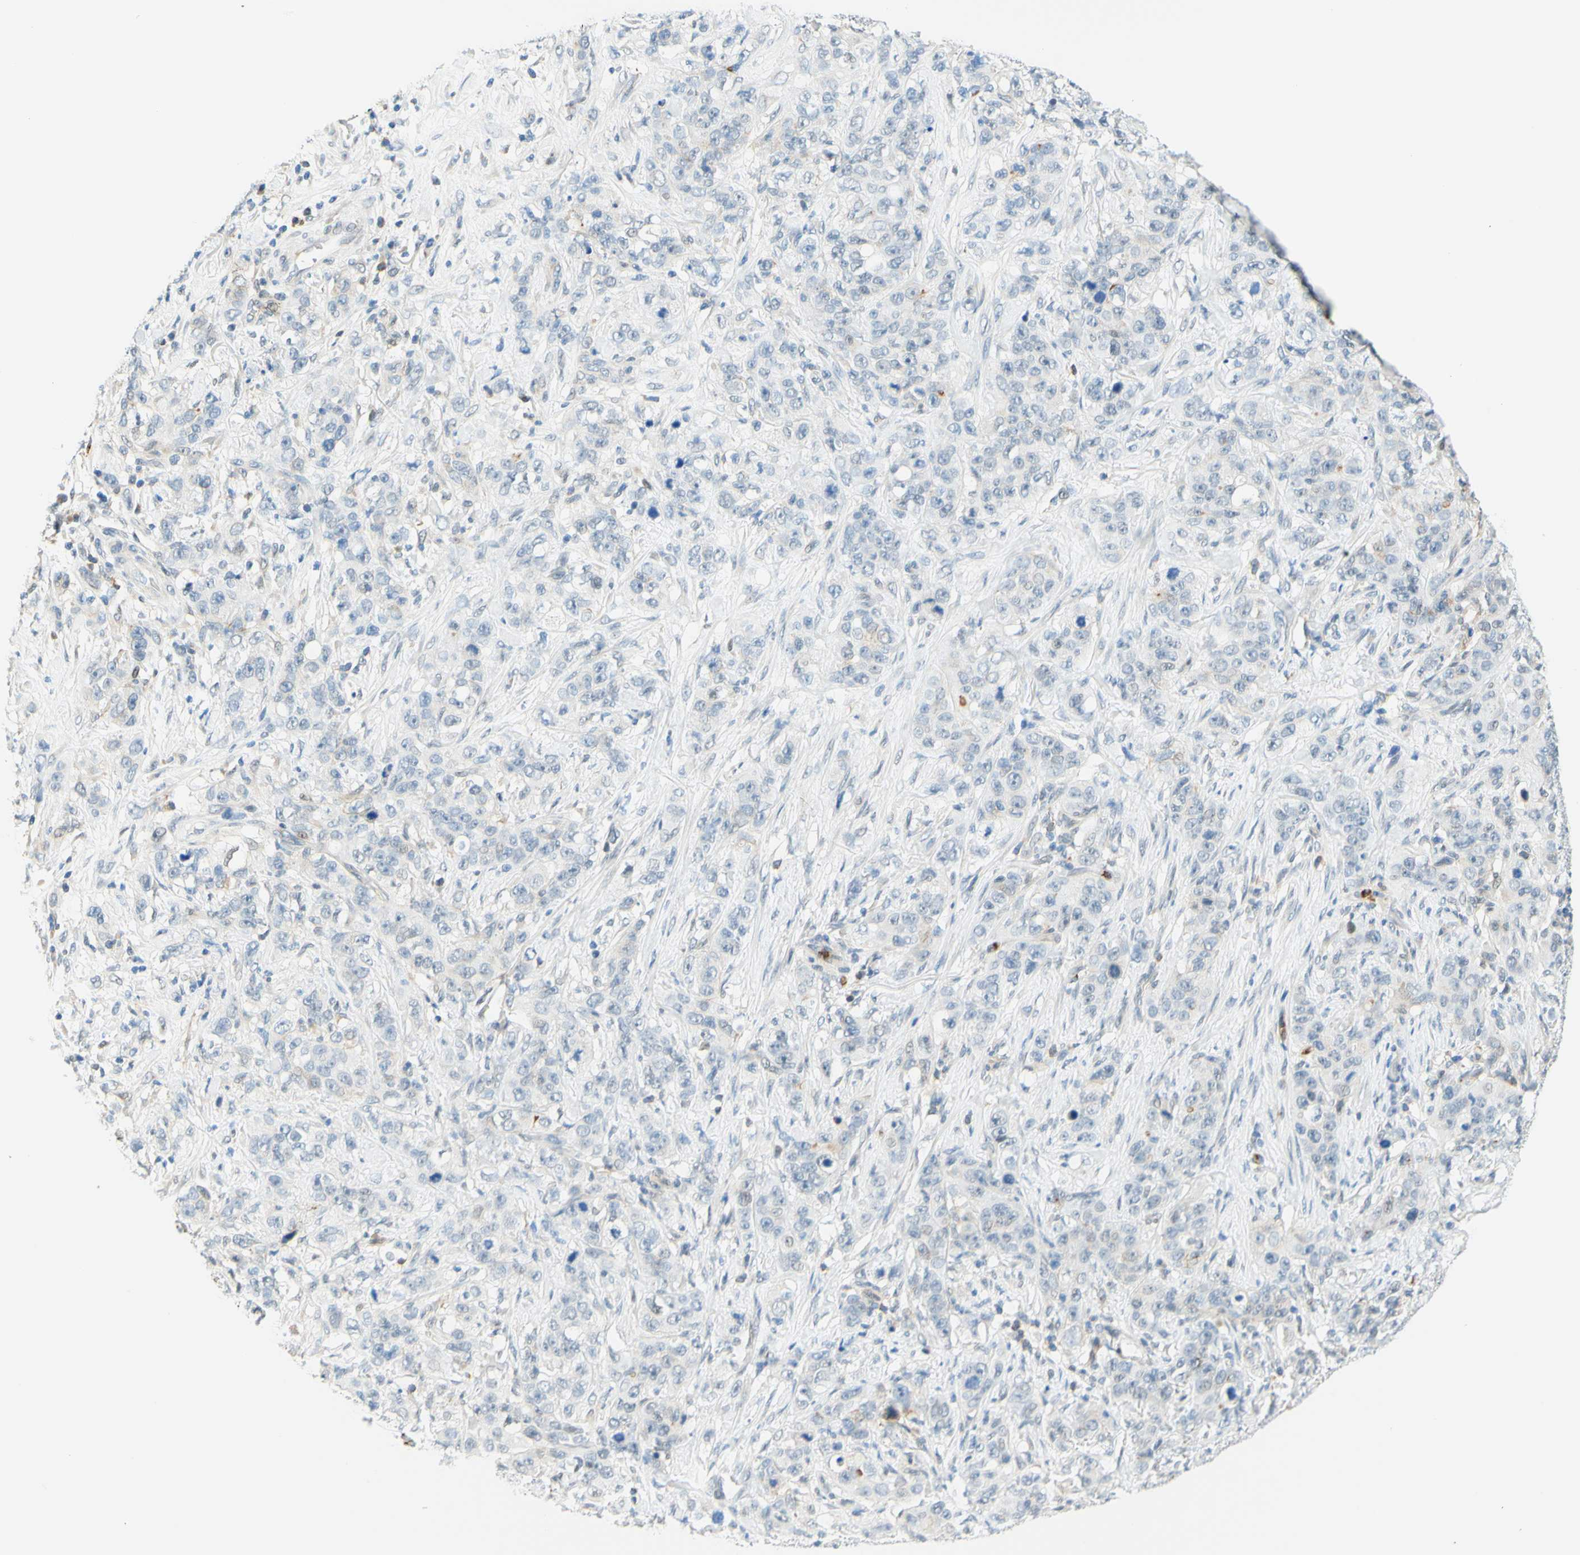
{"staining": {"intensity": "negative", "quantity": "none", "location": "none"}, "tissue": "stomach cancer", "cell_type": "Tumor cells", "image_type": "cancer", "snomed": [{"axis": "morphology", "description": "Adenocarcinoma, NOS"}, {"axis": "topography", "description": "Stomach"}], "caption": "This is an immunohistochemistry (IHC) image of human stomach cancer (adenocarcinoma). There is no positivity in tumor cells.", "gene": "TREM2", "patient": {"sex": "male", "age": 48}}